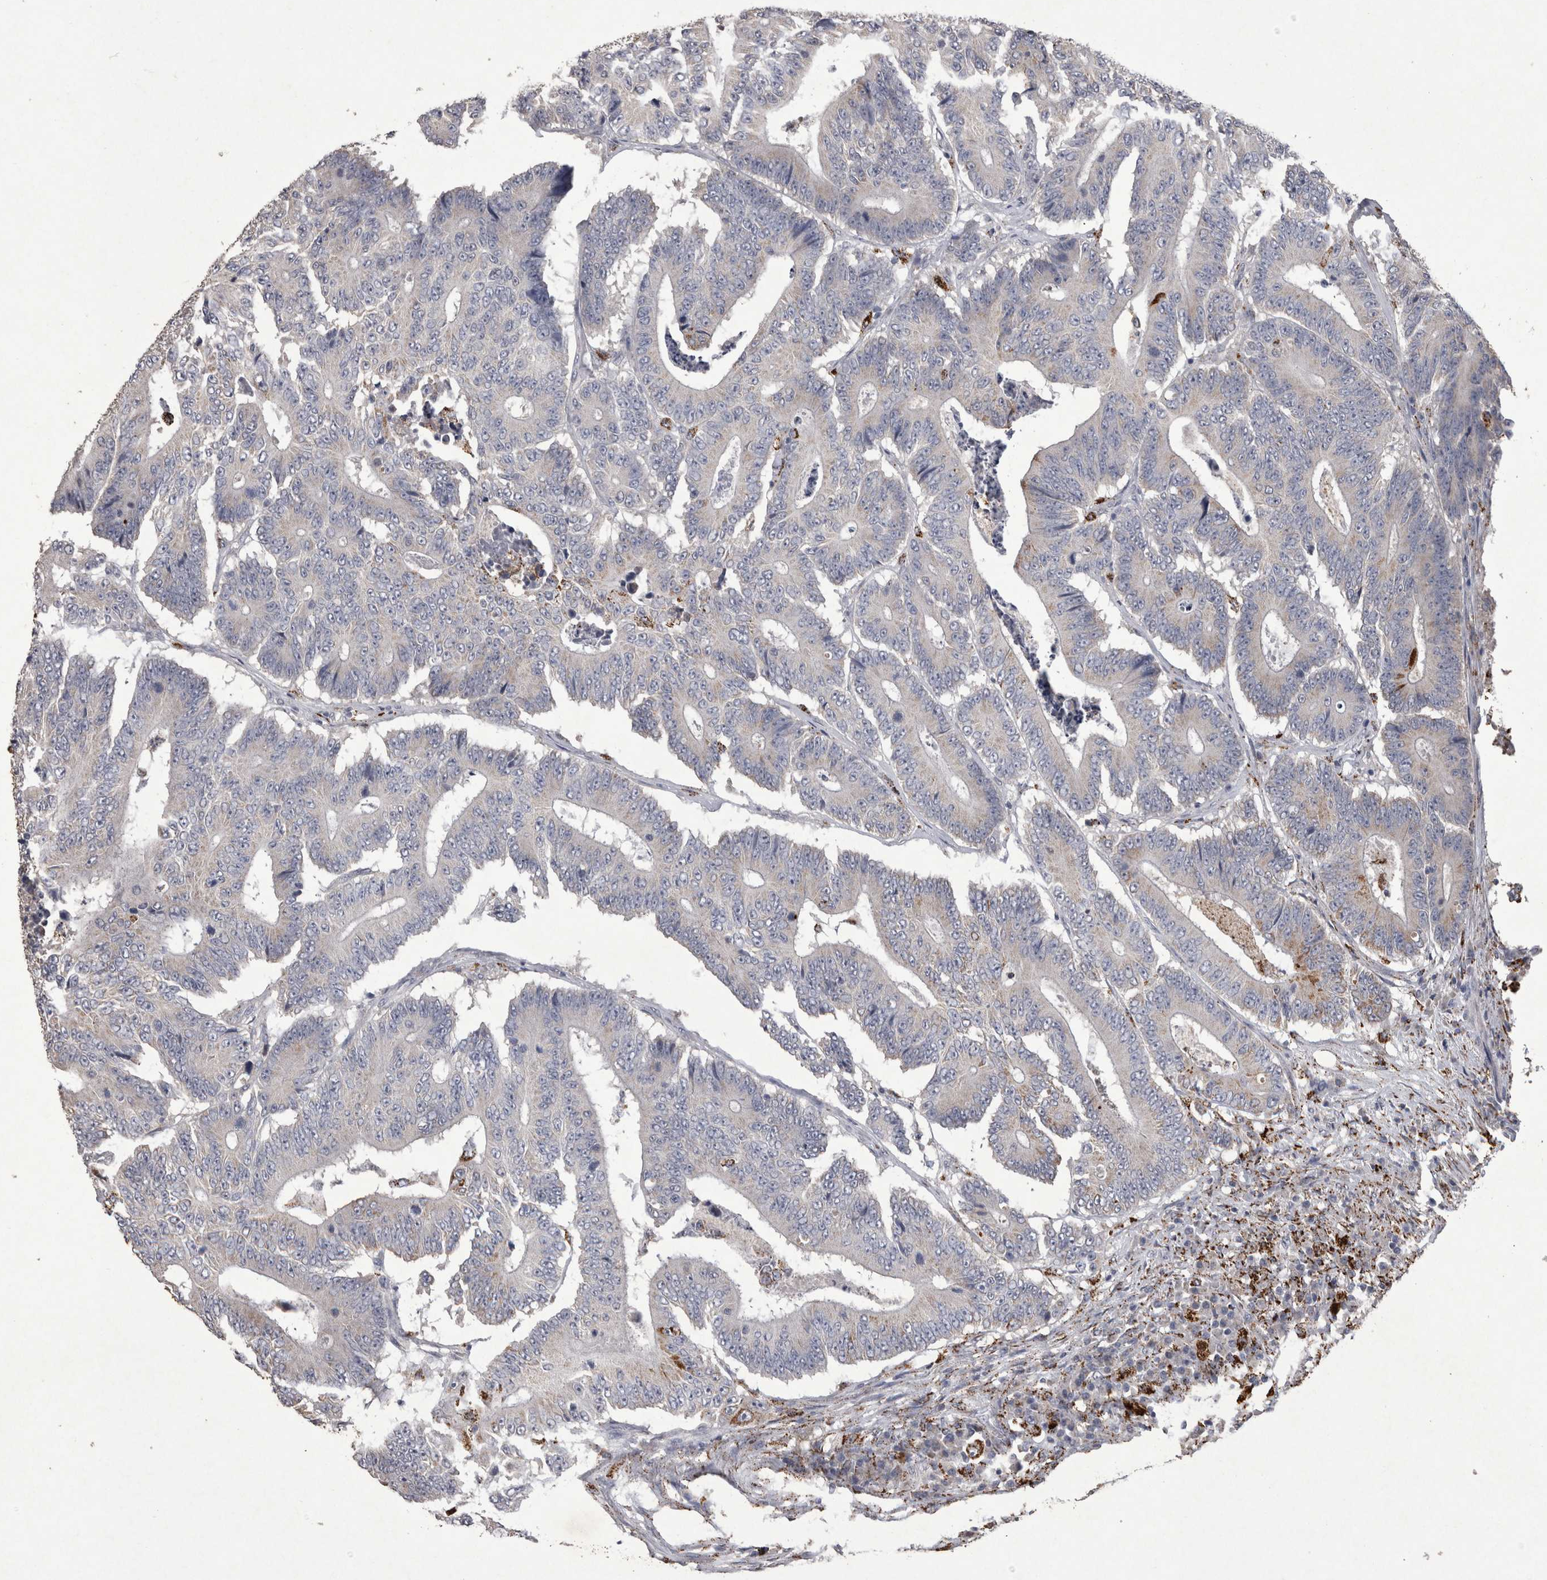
{"staining": {"intensity": "negative", "quantity": "none", "location": "none"}, "tissue": "colorectal cancer", "cell_type": "Tumor cells", "image_type": "cancer", "snomed": [{"axis": "morphology", "description": "Adenocarcinoma, NOS"}, {"axis": "topography", "description": "Colon"}], "caption": "The photomicrograph exhibits no significant positivity in tumor cells of colorectal cancer (adenocarcinoma).", "gene": "DKK3", "patient": {"sex": "male", "age": 83}}